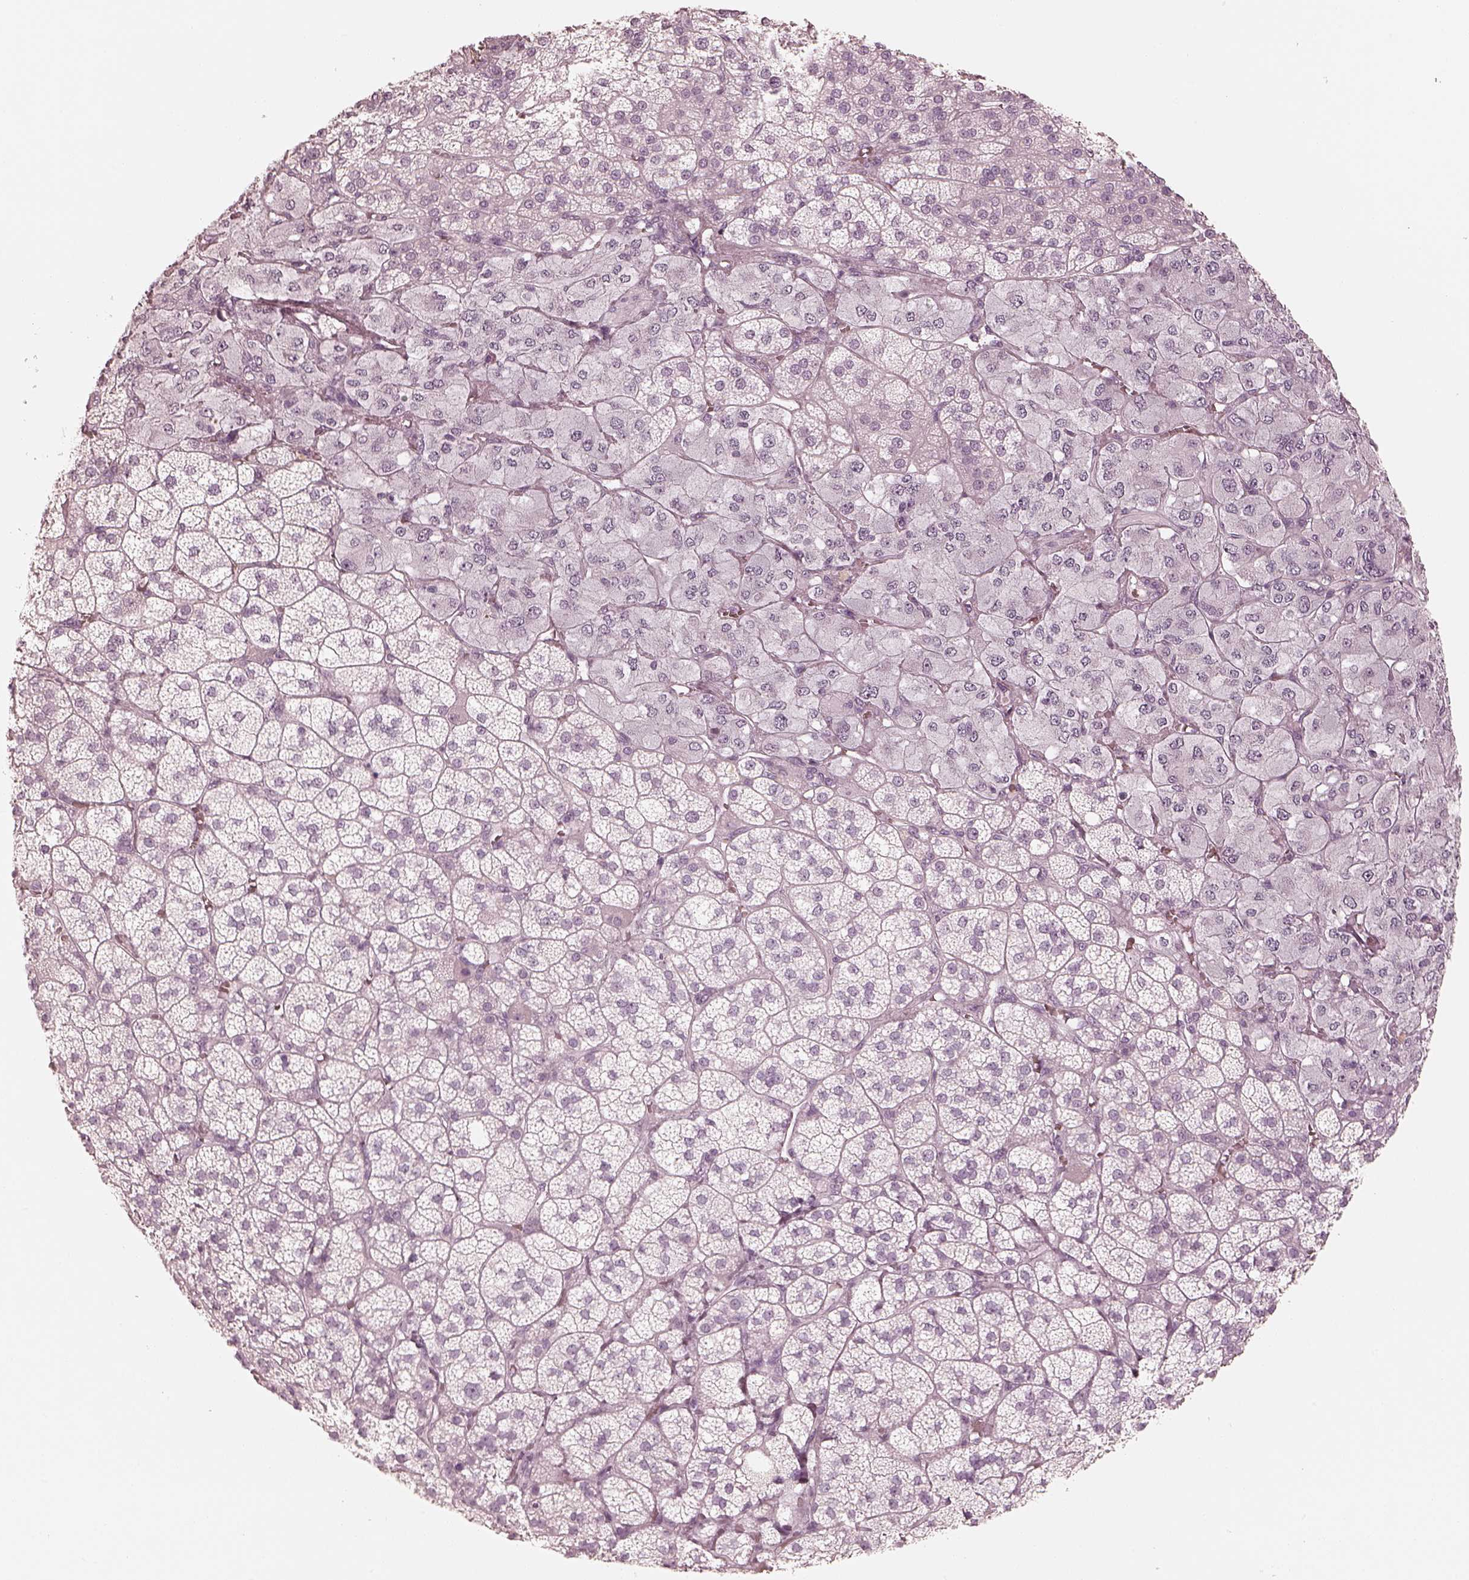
{"staining": {"intensity": "negative", "quantity": "none", "location": "none"}, "tissue": "adrenal gland", "cell_type": "Glandular cells", "image_type": "normal", "snomed": [{"axis": "morphology", "description": "Normal tissue, NOS"}, {"axis": "topography", "description": "Adrenal gland"}], "caption": "Immunohistochemistry photomicrograph of benign adrenal gland: human adrenal gland stained with DAB exhibits no significant protein staining in glandular cells. The staining is performed using DAB (3,3'-diaminobenzidine) brown chromogen with nuclei counter-stained in using hematoxylin.", "gene": "CALR3", "patient": {"sex": "female", "age": 60}}